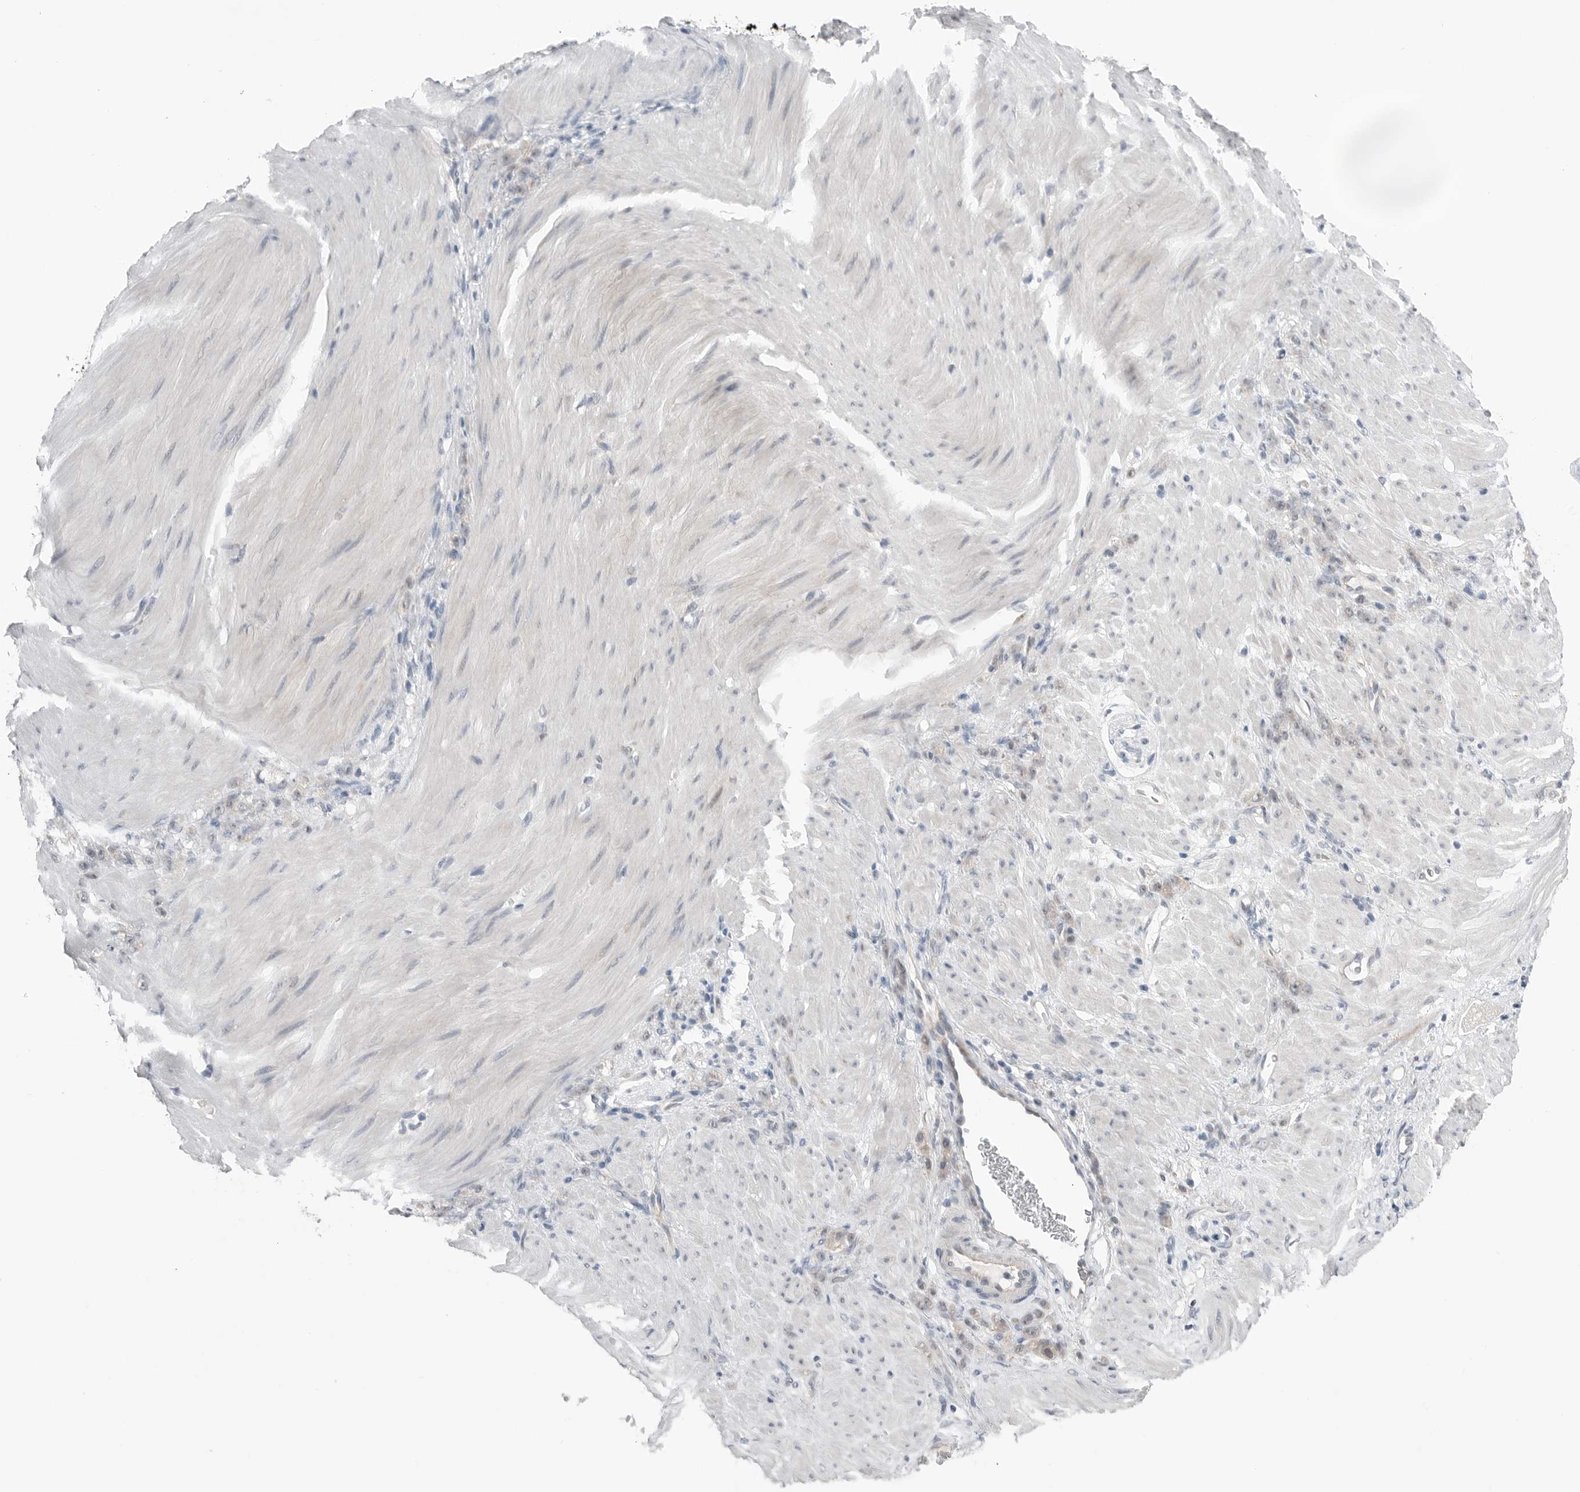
{"staining": {"intensity": "weak", "quantity": "25%-75%", "location": "cytoplasmic/membranous"}, "tissue": "stomach cancer", "cell_type": "Tumor cells", "image_type": "cancer", "snomed": [{"axis": "morphology", "description": "Normal tissue, NOS"}, {"axis": "morphology", "description": "Adenocarcinoma, NOS"}, {"axis": "topography", "description": "Stomach"}], "caption": "Stomach adenocarcinoma stained with DAB (3,3'-diaminobenzidine) immunohistochemistry reveals low levels of weak cytoplasmic/membranous positivity in approximately 25%-75% of tumor cells.", "gene": "NTAQ1", "patient": {"sex": "male", "age": 82}}